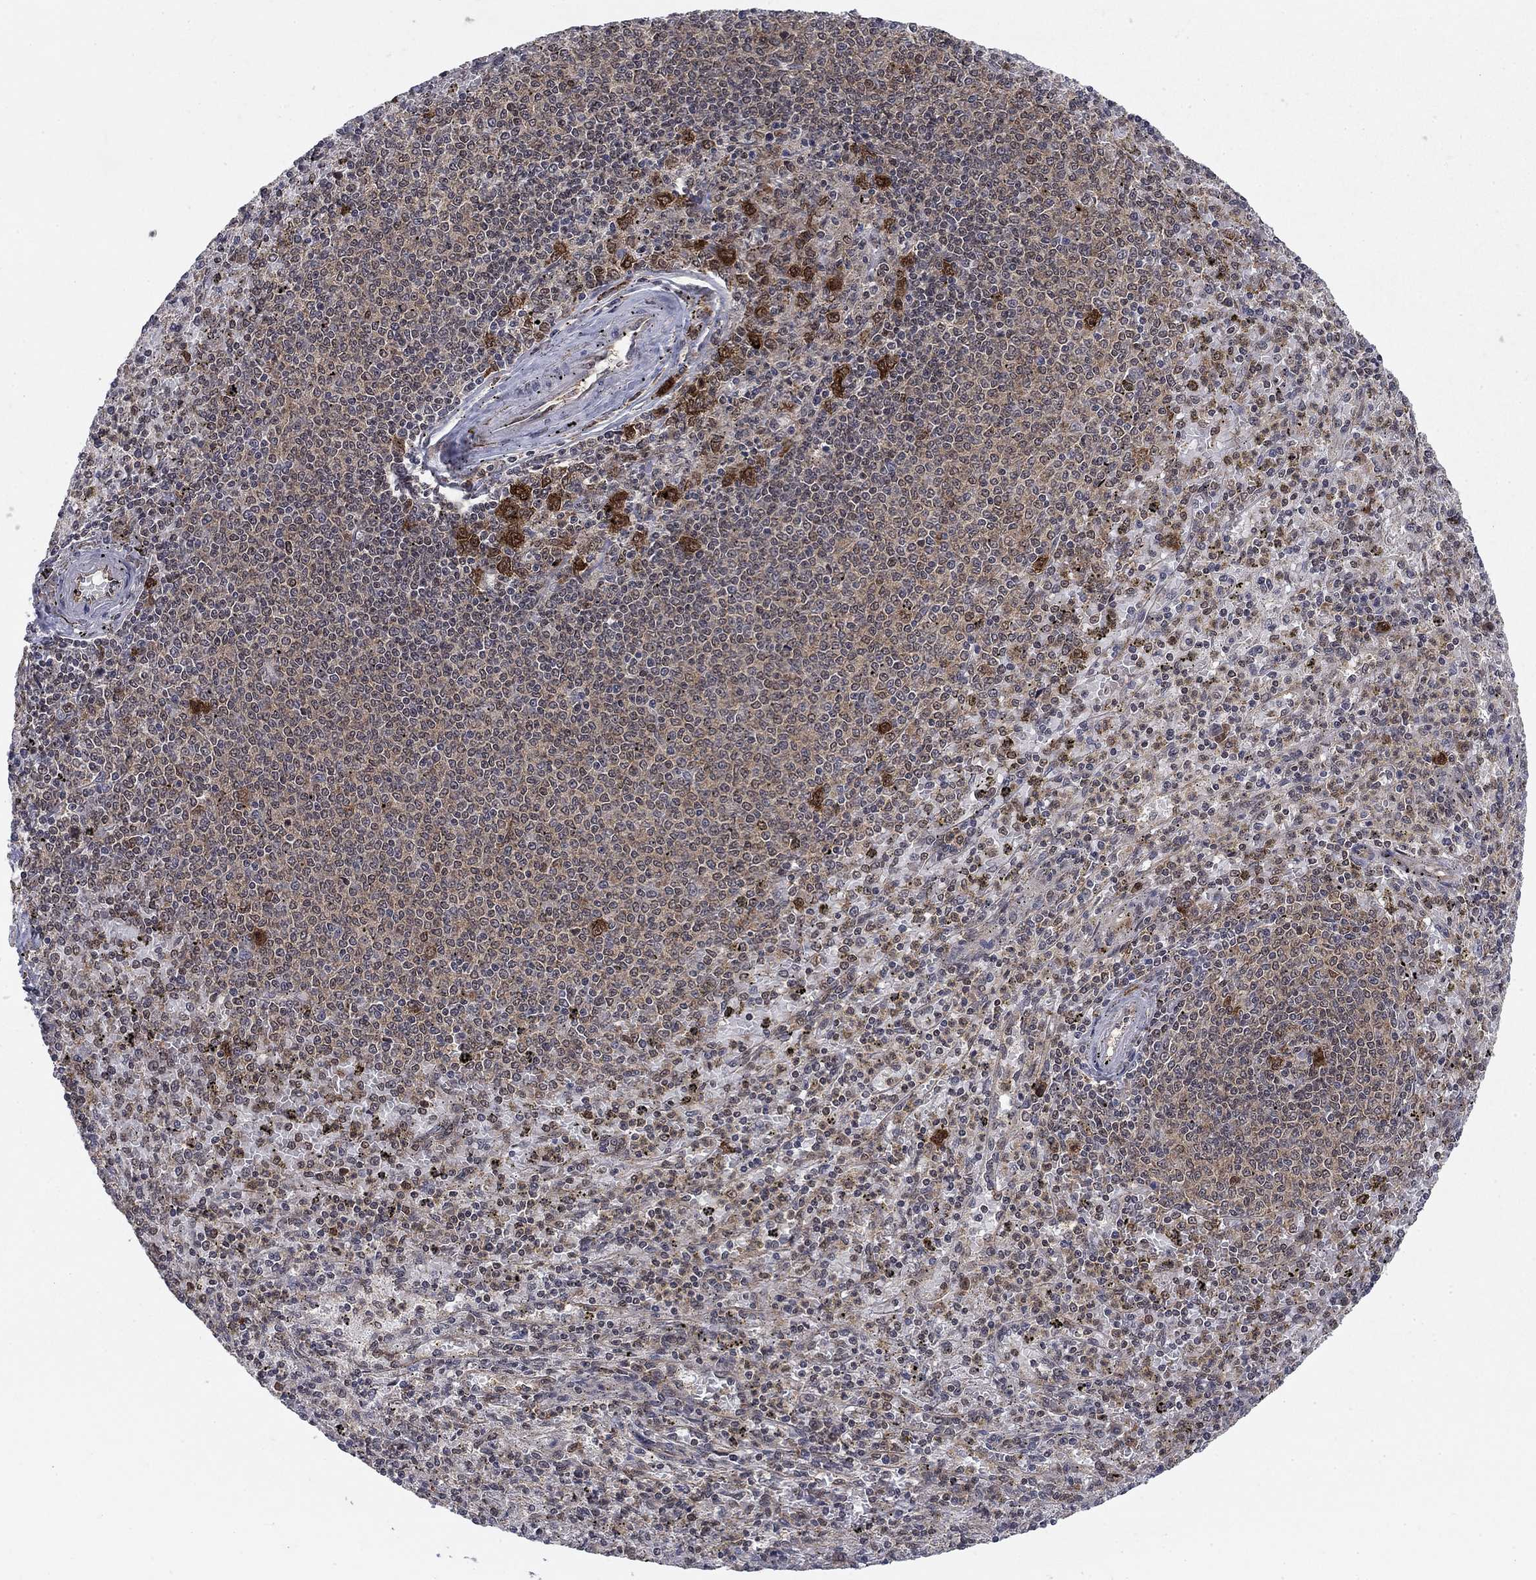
{"staining": {"intensity": "strong", "quantity": "<25%", "location": "nuclear"}, "tissue": "spleen", "cell_type": "Cells in red pulp", "image_type": "normal", "snomed": [{"axis": "morphology", "description": "Normal tissue, NOS"}, {"axis": "topography", "description": "Spleen"}], "caption": "This is a micrograph of immunohistochemistry staining of normal spleen, which shows strong staining in the nuclear of cells in red pulp.", "gene": "DNAJA1", "patient": {"sex": "male", "age": 60}}